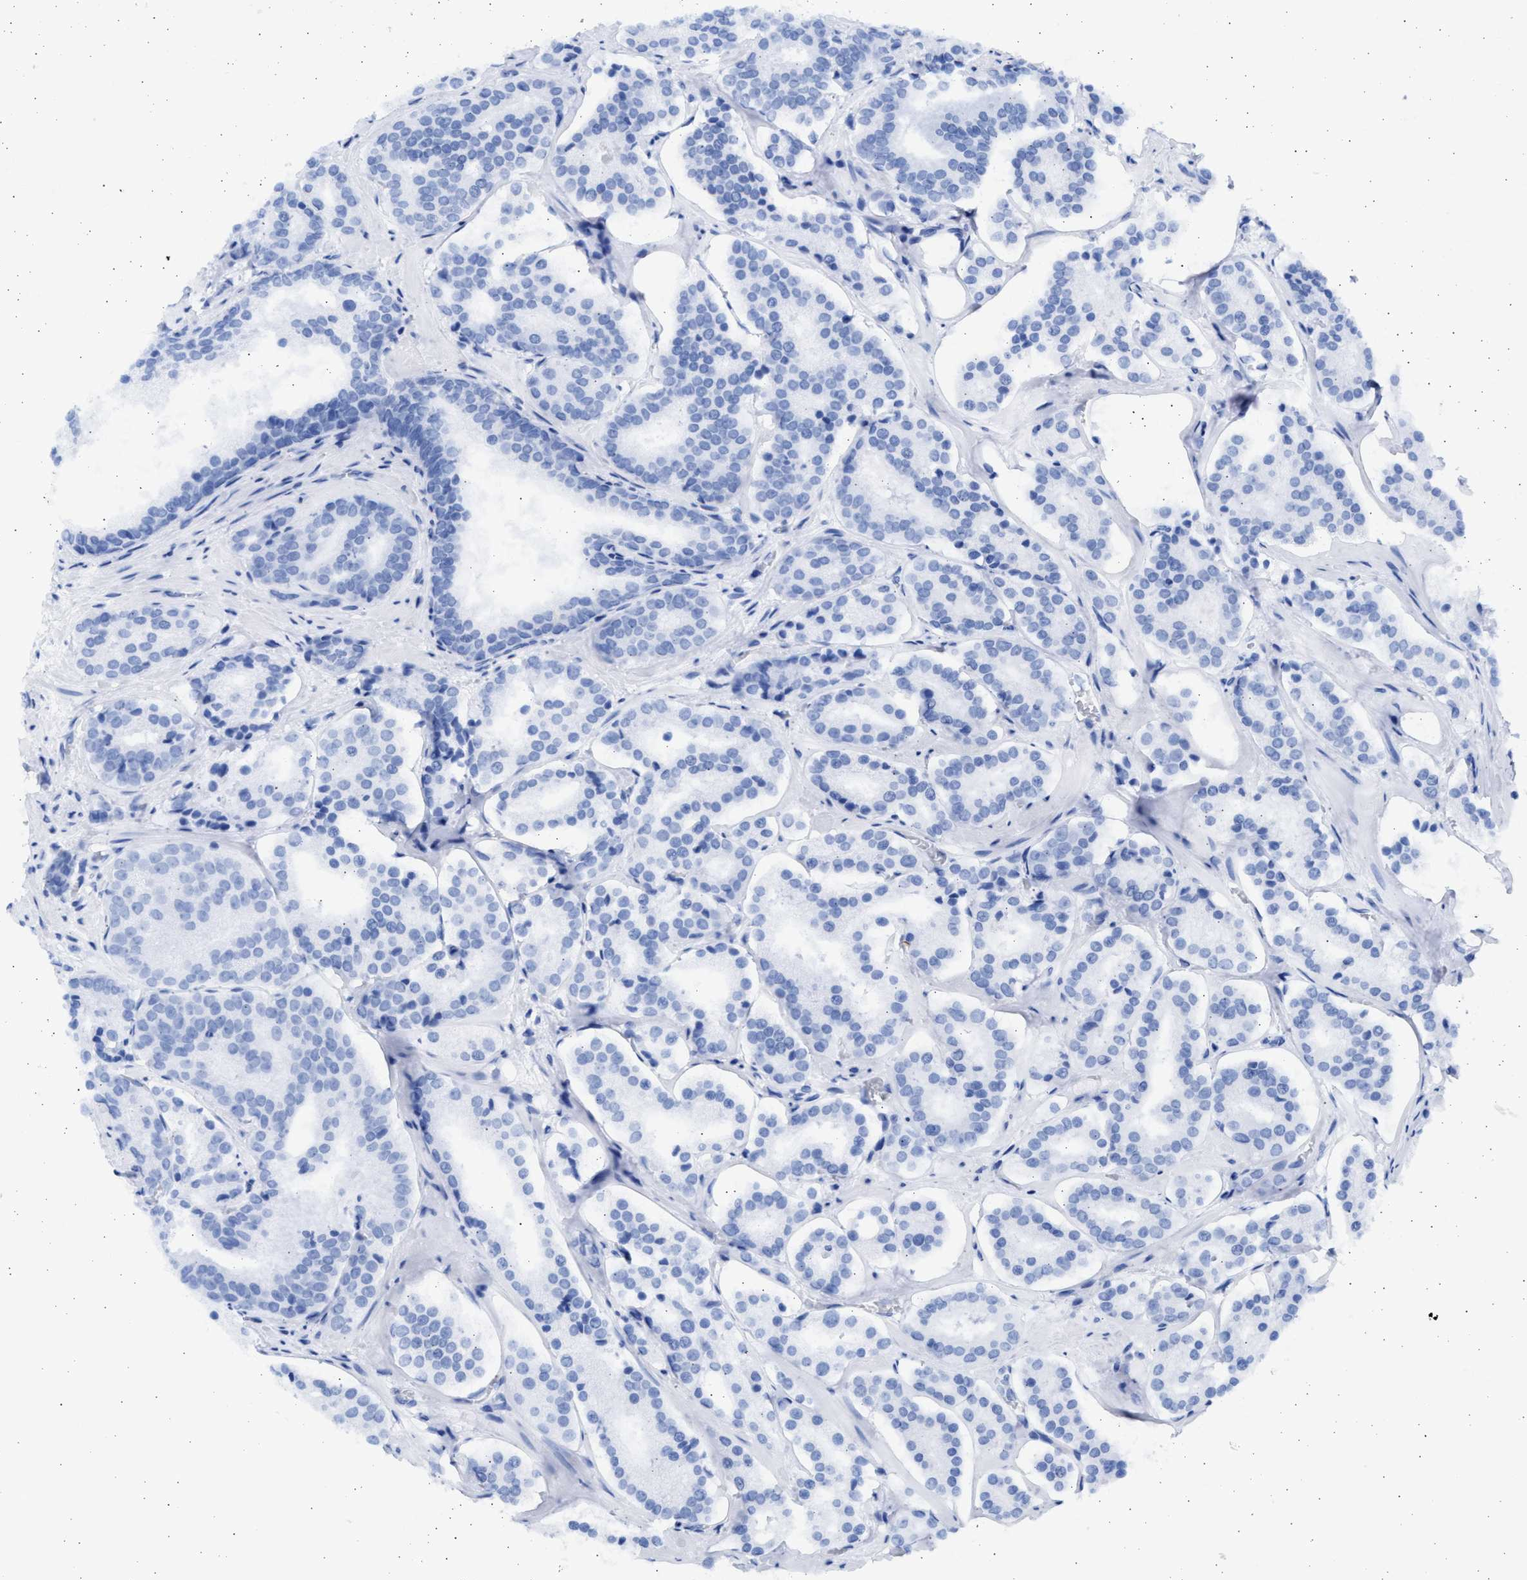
{"staining": {"intensity": "negative", "quantity": "none", "location": "none"}, "tissue": "prostate cancer", "cell_type": "Tumor cells", "image_type": "cancer", "snomed": [{"axis": "morphology", "description": "Adenocarcinoma, High grade"}, {"axis": "topography", "description": "Prostate"}], "caption": "Immunohistochemical staining of prostate cancer reveals no significant expression in tumor cells.", "gene": "ALDOC", "patient": {"sex": "male", "age": 60}}